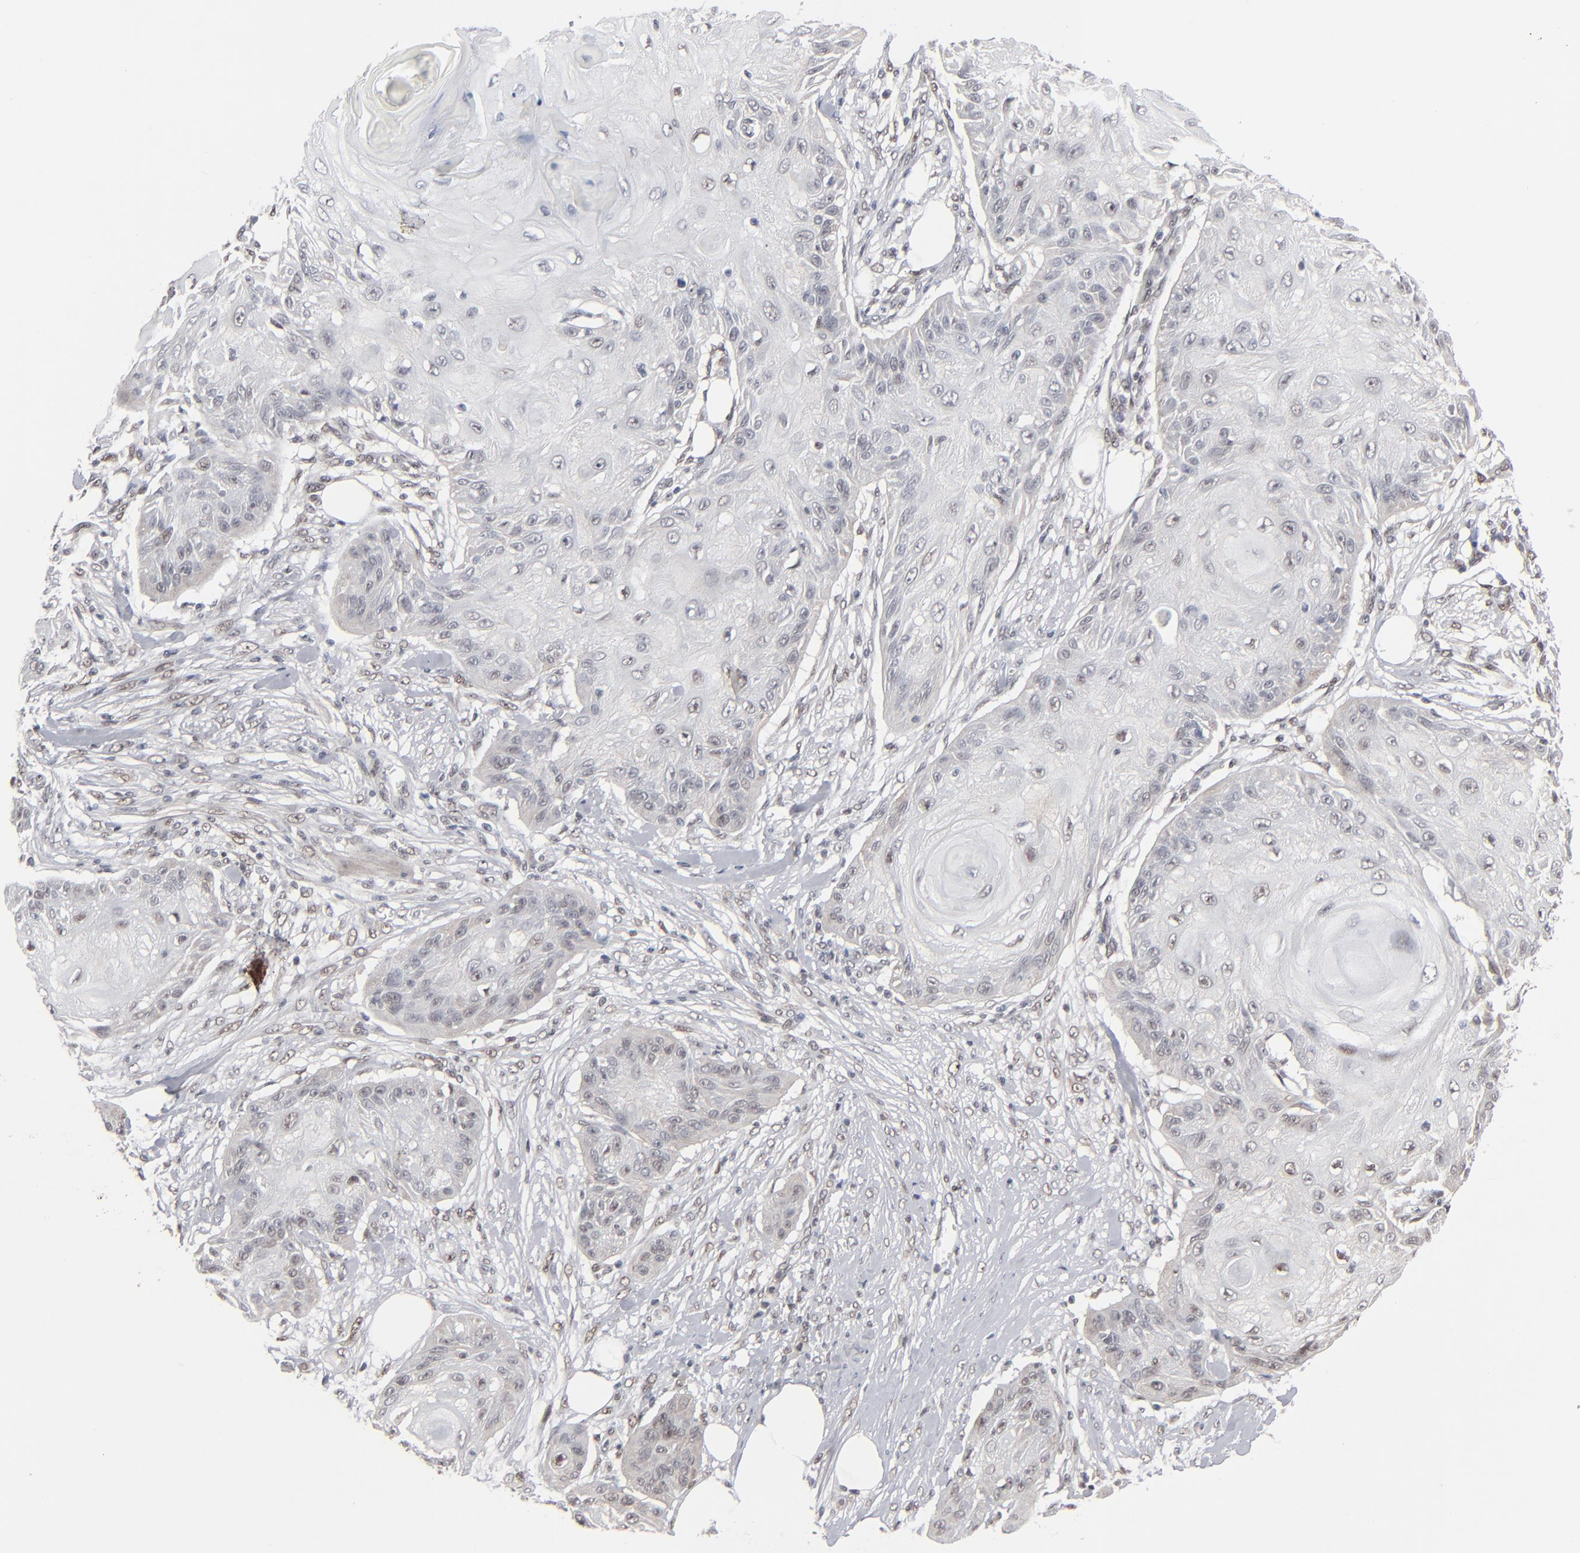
{"staining": {"intensity": "negative", "quantity": "none", "location": "none"}, "tissue": "skin cancer", "cell_type": "Tumor cells", "image_type": "cancer", "snomed": [{"axis": "morphology", "description": "Squamous cell carcinoma, NOS"}, {"axis": "topography", "description": "Skin"}], "caption": "A high-resolution image shows immunohistochemistry staining of skin cancer, which shows no significant positivity in tumor cells.", "gene": "IRF9", "patient": {"sex": "female", "age": 88}}